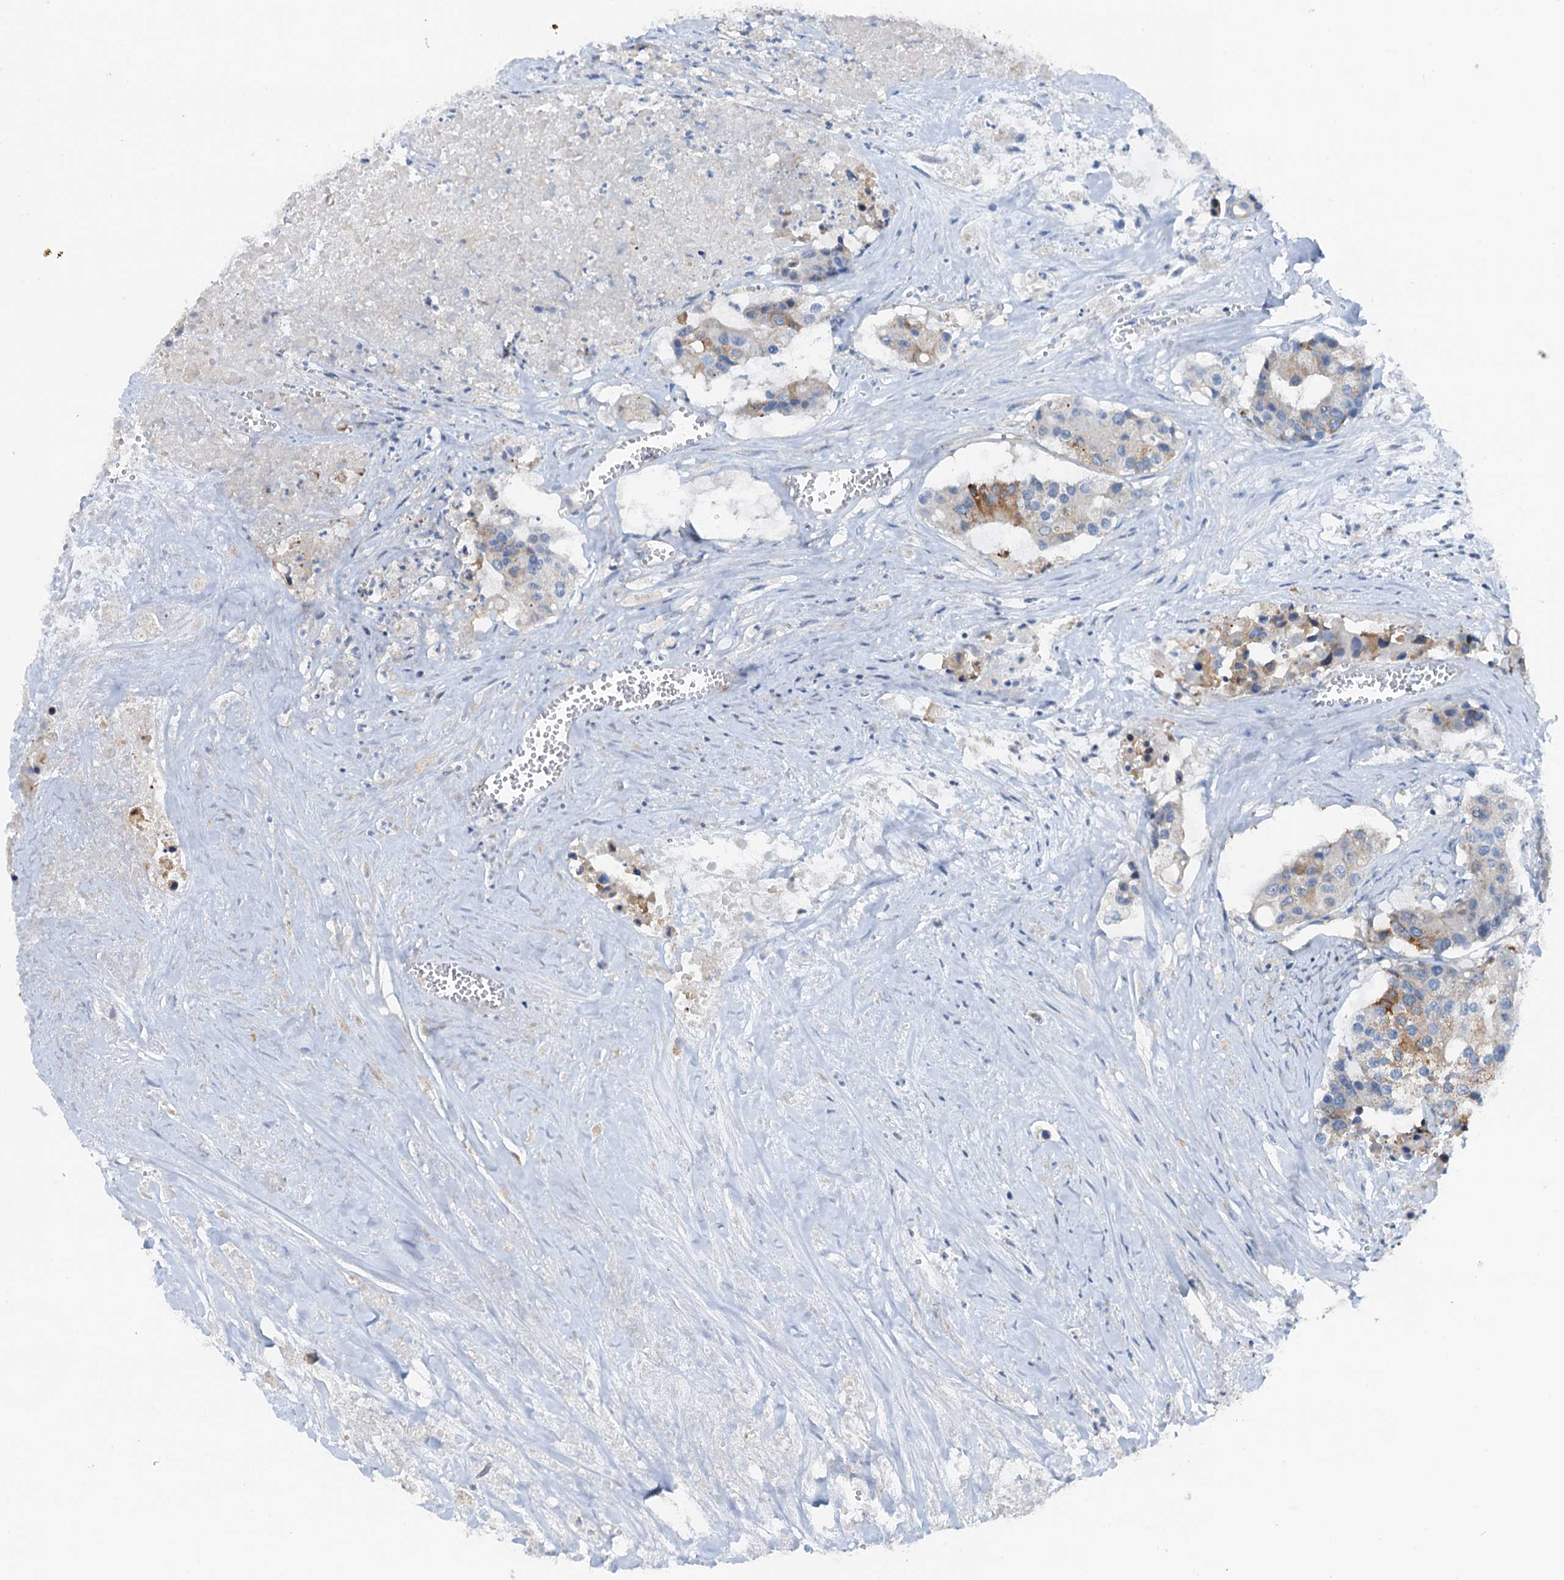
{"staining": {"intensity": "moderate", "quantity": "<25%", "location": "cytoplasmic/membranous"}, "tissue": "colorectal cancer", "cell_type": "Tumor cells", "image_type": "cancer", "snomed": [{"axis": "morphology", "description": "Adenocarcinoma, NOS"}, {"axis": "topography", "description": "Colon"}], "caption": "This histopathology image reveals colorectal adenocarcinoma stained with immunohistochemistry (IHC) to label a protein in brown. The cytoplasmic/membranous of tumor cells show moderate positivity for the protein. Nuclei are counter-stained blue.", "gene": "ANKRD26", "patient": {"sex": "male", "age": 77}}